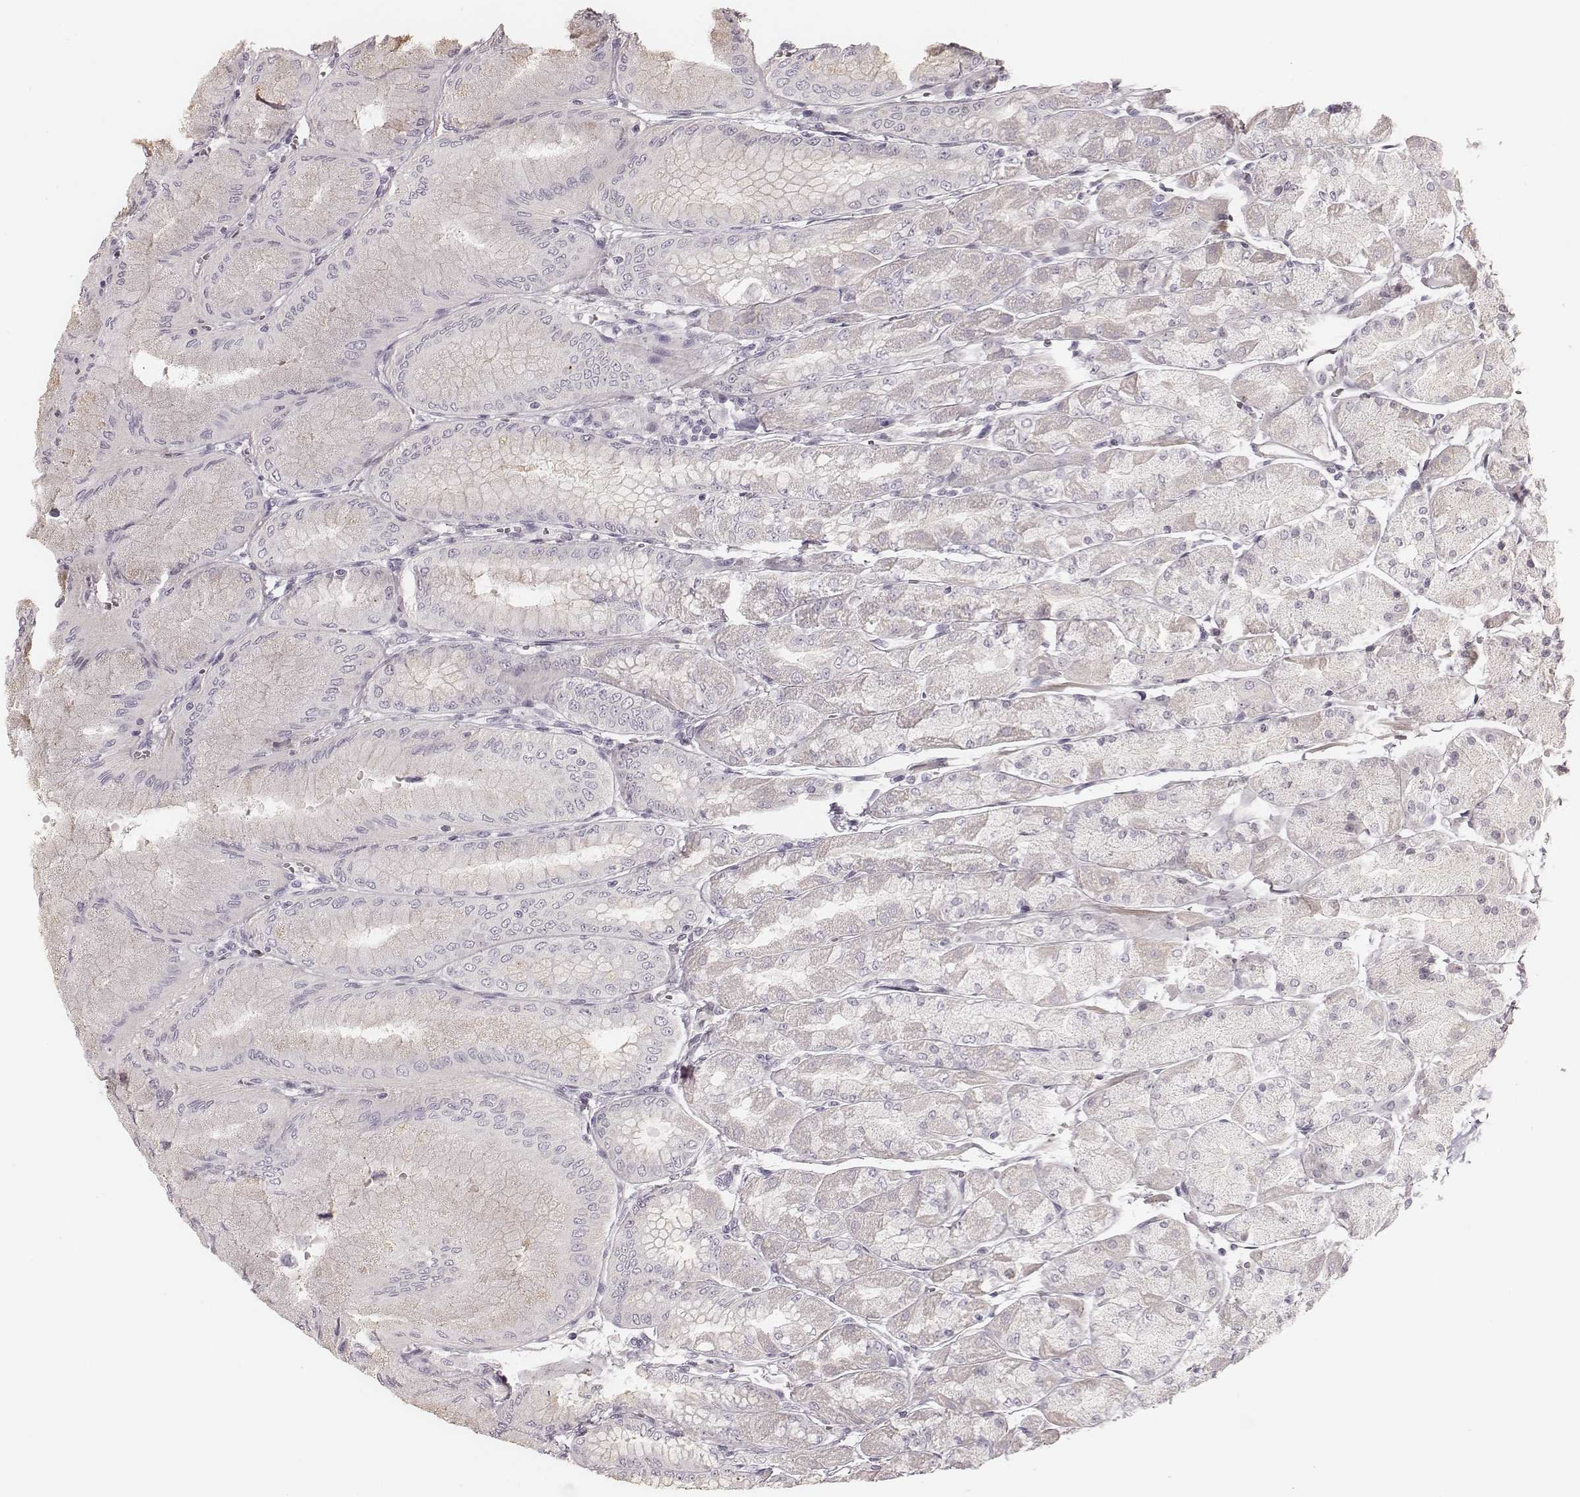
{"staining": {"intensity": "negative", "quantity": "none", "location": "none"}, "tissue": "stomach", "cell_type": "Glandular cells", "image_type": "normal", "snomed": [{"axis": "morphology", "description": "Normal tissue, NOS"}, {"axis": "topography", "description": "Stomach, upper"}], "caption": "Protein analysis of normal stomach reveals no significant expression in glandular cells. Nuclei are stained in blue.", "gene": "SPATA24", "patient": {"sex": "male", "age": 60}}